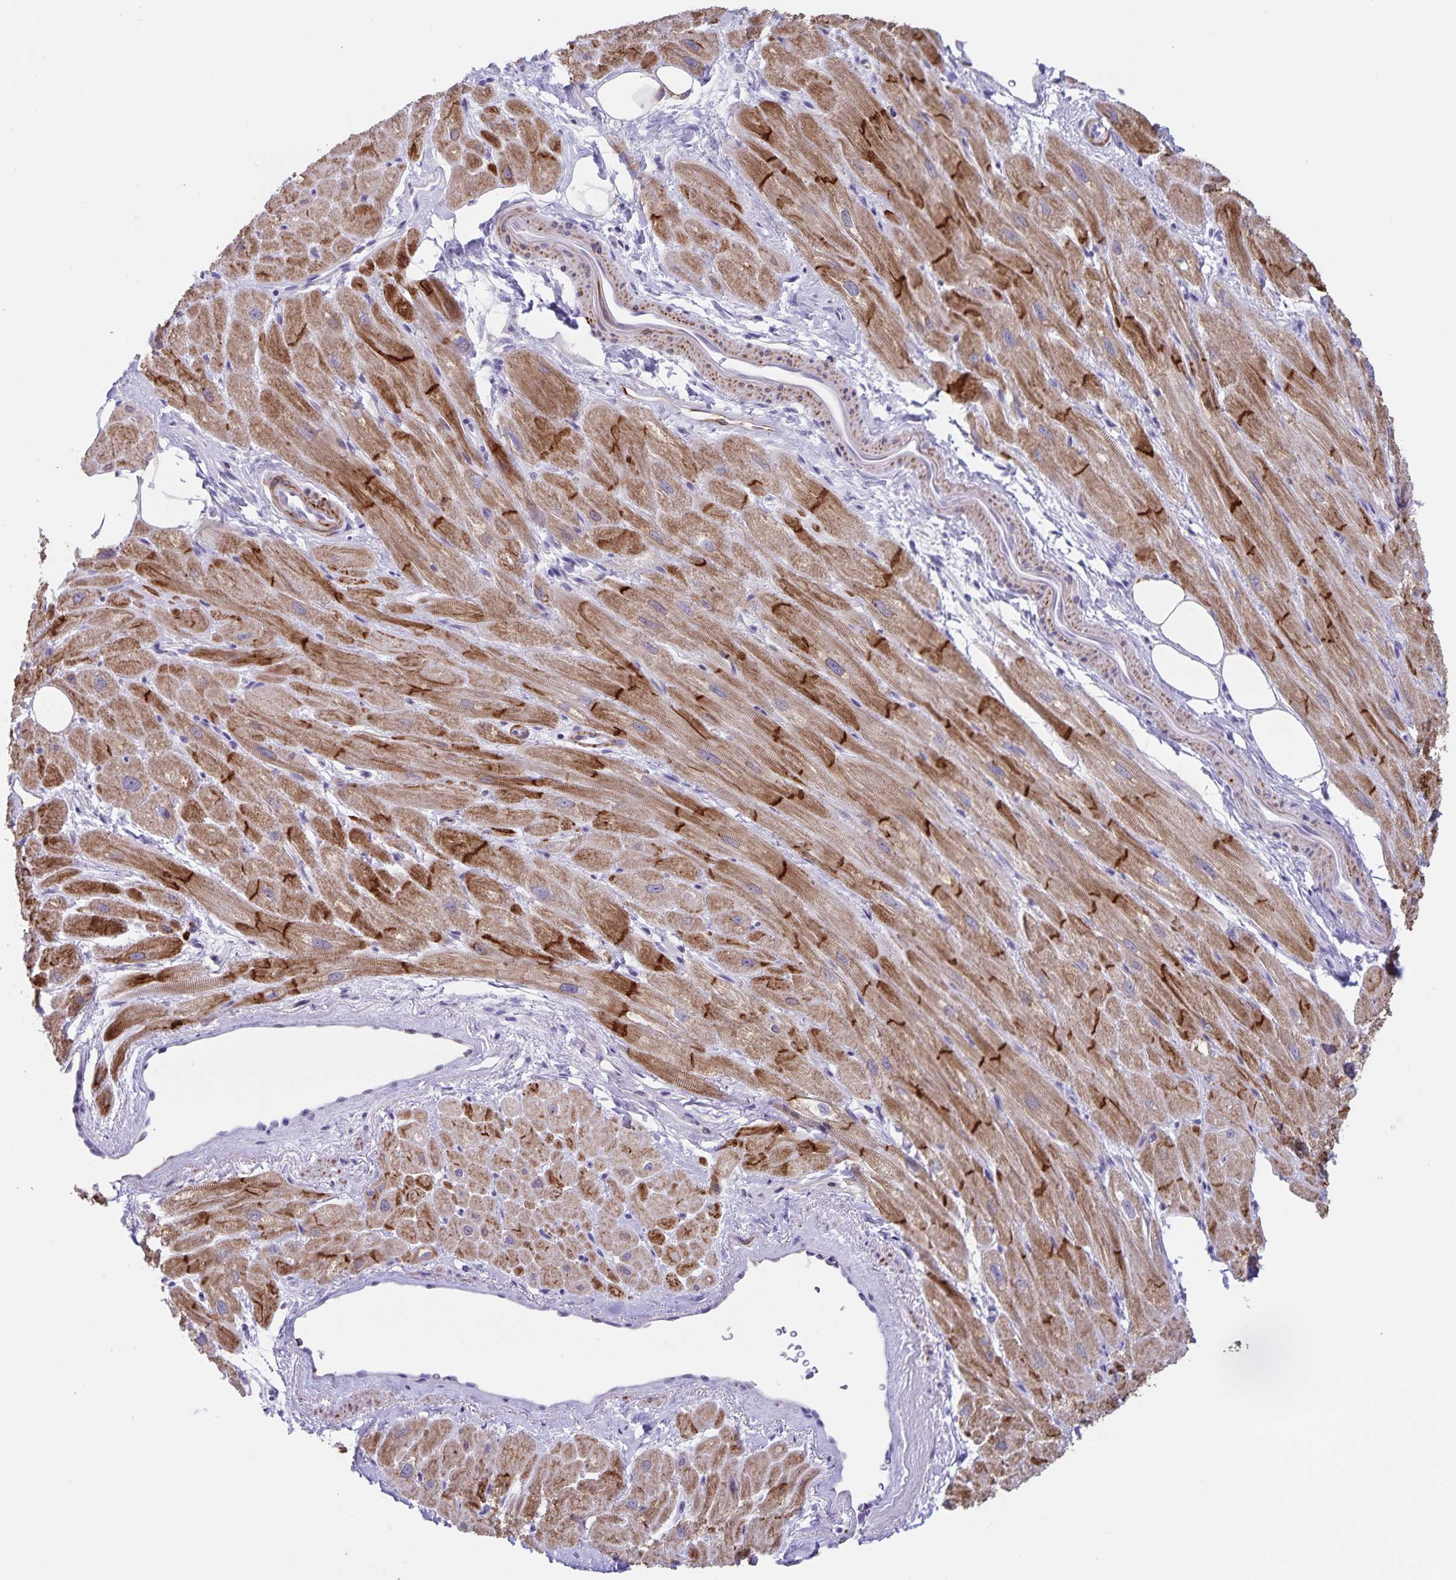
{"staining": {"intensity": "strong", "quantity": "25%-75%", "location": "cytoplasmic/membranous"}, "tissue": "heart muscle", "cell_type": "Cardiomyocytes", "image_type": "normal", "snomed": [{"axis": "morphology", "description": "Normal tissue, NOS"}, {"axis": "topography", "description": "Heart"}], "caption": "A brown stain highlights strong cytoplasmic/membranous positivity of a protein in cardiomyocytes of benign heart muscle. The staining was performed using DAB (3,3'-diaminobenzidine) to visualize the protein expression in brown, while the nuclei were stained in blue with hematoxylin (Magnification: 20x).", "gene": "SYNM", "patient": {"sex": "male", "age": 62}}